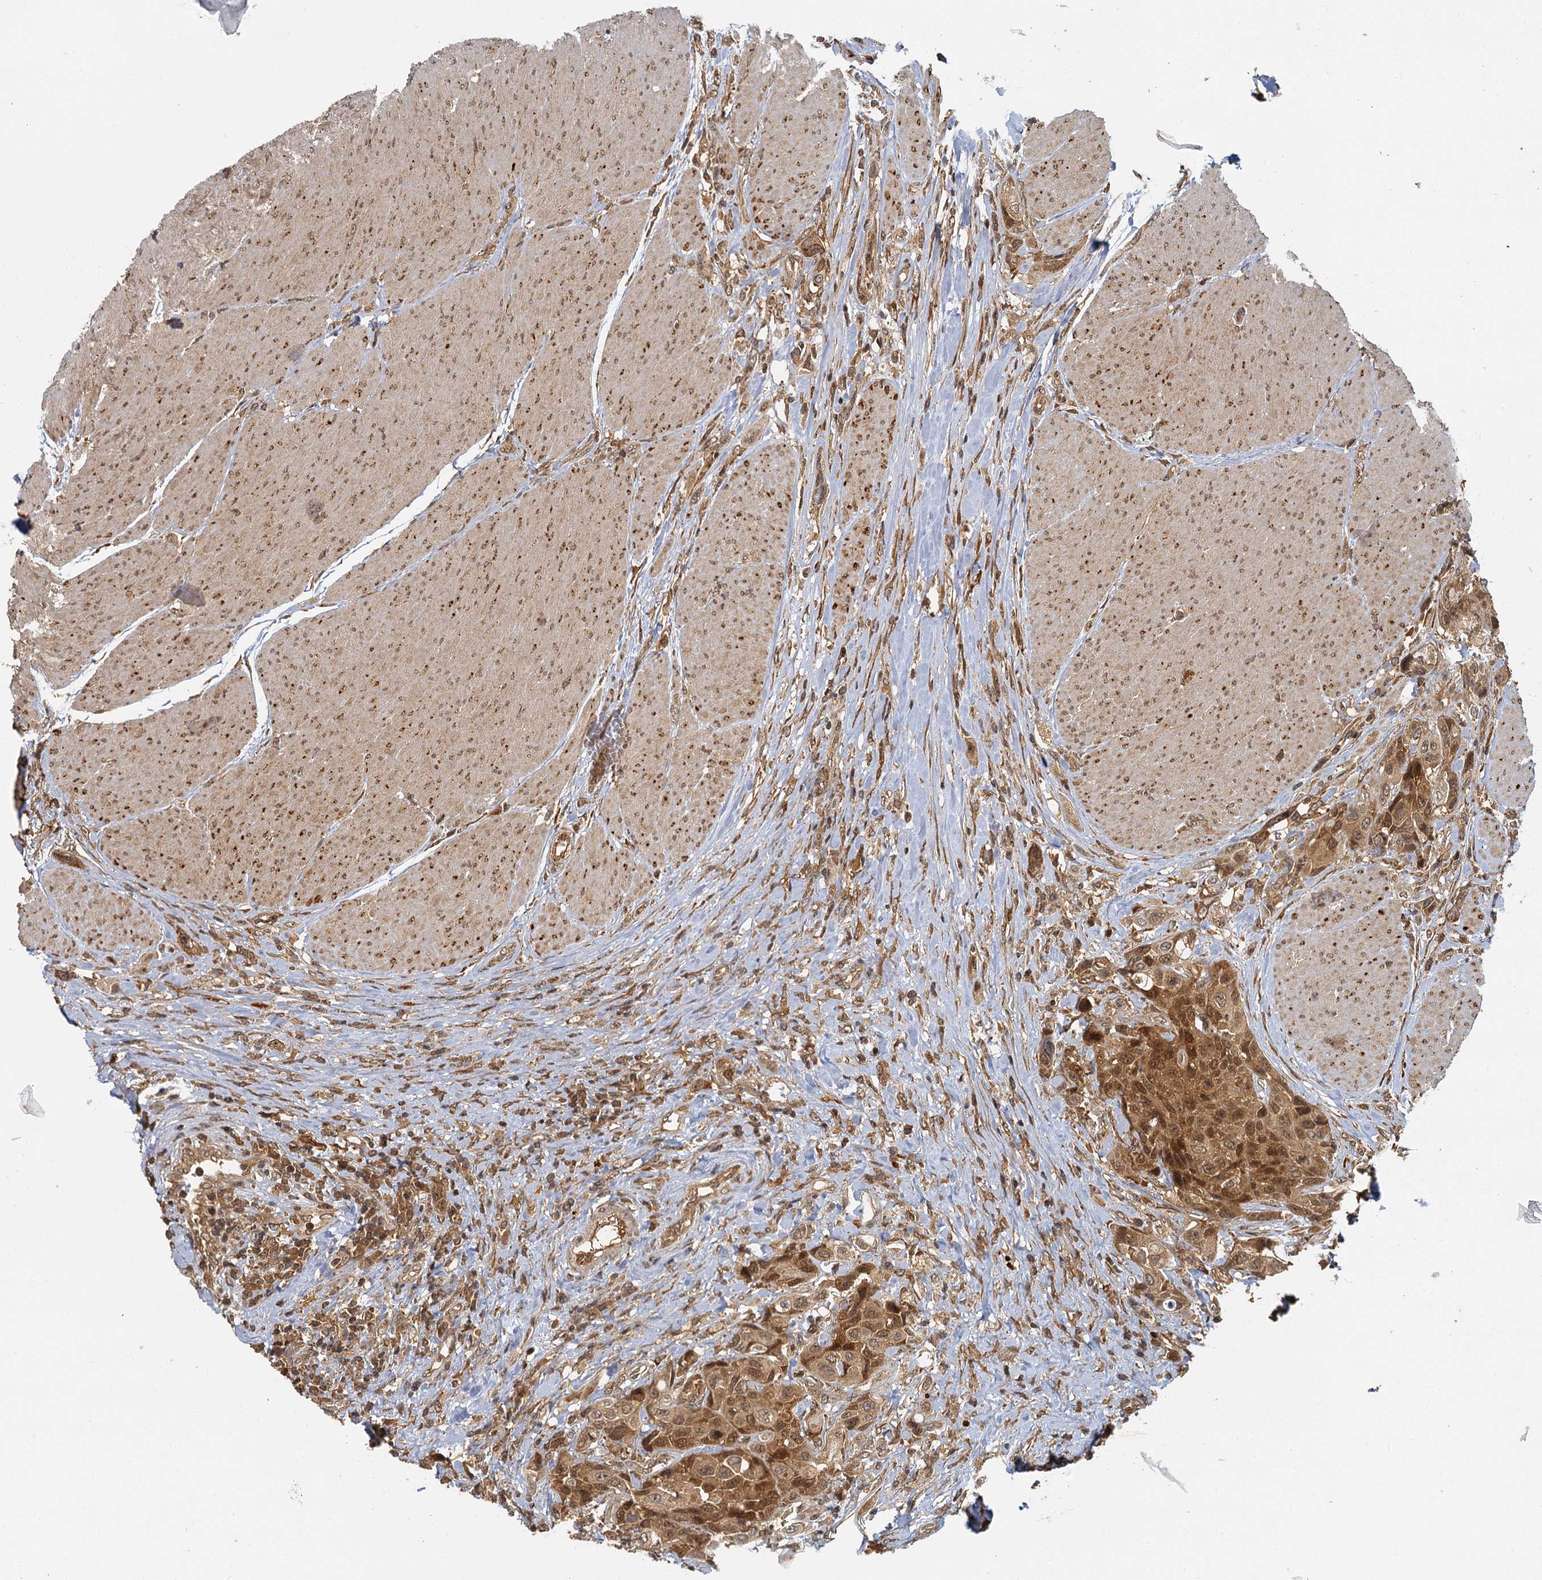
{"staining": {"intensity": "moderate", "quantity": ">75%", "location": "cytoplasmic/membranous,nuclear"}, "tissue": "urothelial cancer", "cell_type": "Tumor cells", "image_type": "cancer", "snomed": [{"axis": "morphology", "description": "Urothelial carcinoma, High grade"}, {"axis": "topography", "description": "Urinary bladder"}], "caption": "Immunohistochemical staining of human high-grade urothelial carcinoma exhibits medium levels of moderate cytoplasmic/membranous and nuclear expression in approximately >75% of tumor cells.", "gene": "ZNF549", "patient": {"sex": "male", "age": 50}}